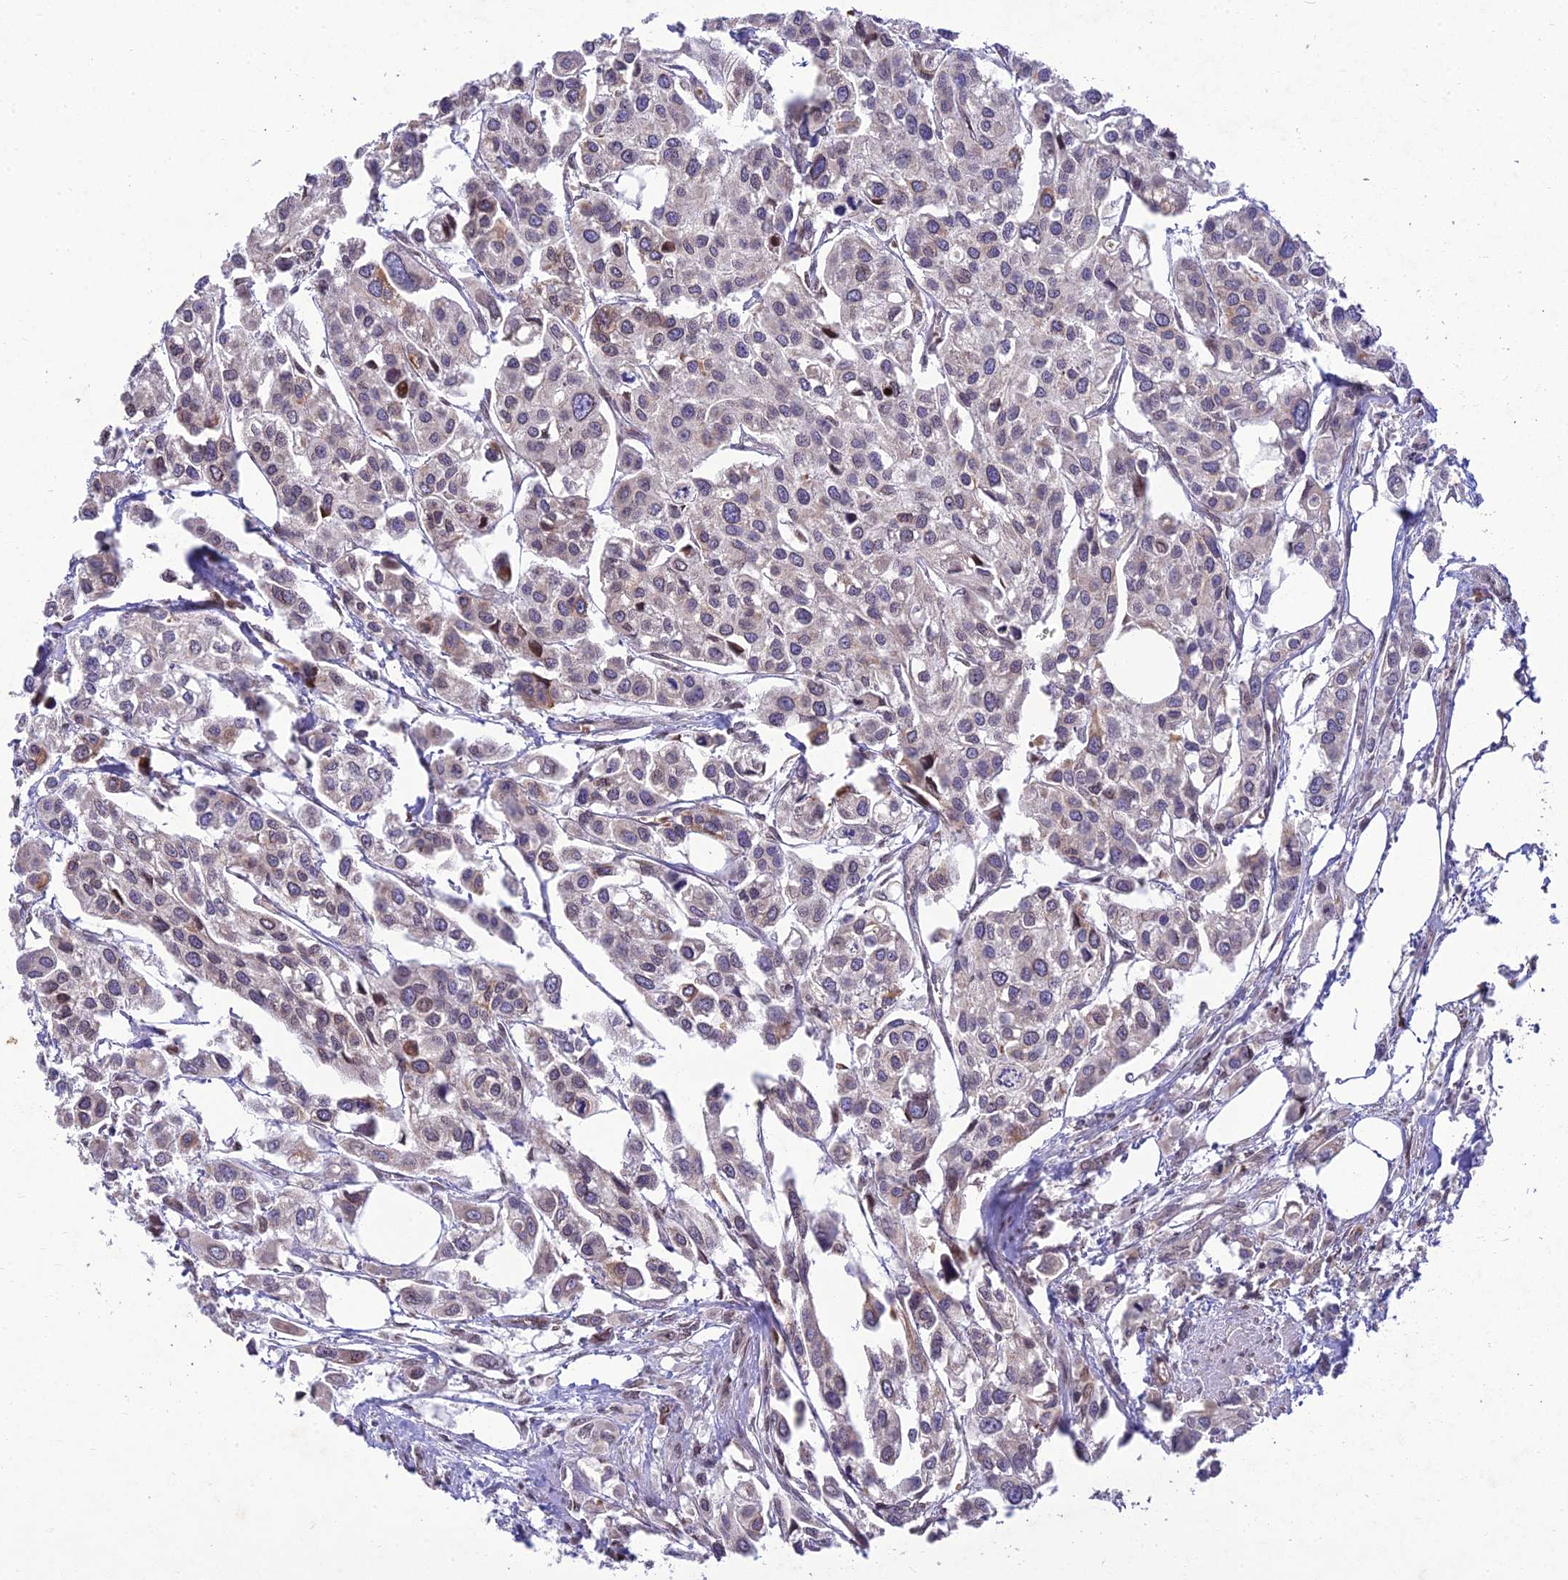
{"staining": {"intensity": "negative", "quantity": "none", "location": "none"}, "tissue": "urothelial cancer", "cell_type": "Tumor cells", "image_type": "cancer", "snomed": [{"axis": "morphology", "description": "Urothelial carcinoma, High grade"}, {"axis": "topography", "description": "Urinary bladder"}], "caption": "Micrograph shows no significant protein staining in tumor cells of urothelial cancer.", "gene": "MGAT2", "patient": {"sex": "male", "age": 67}}